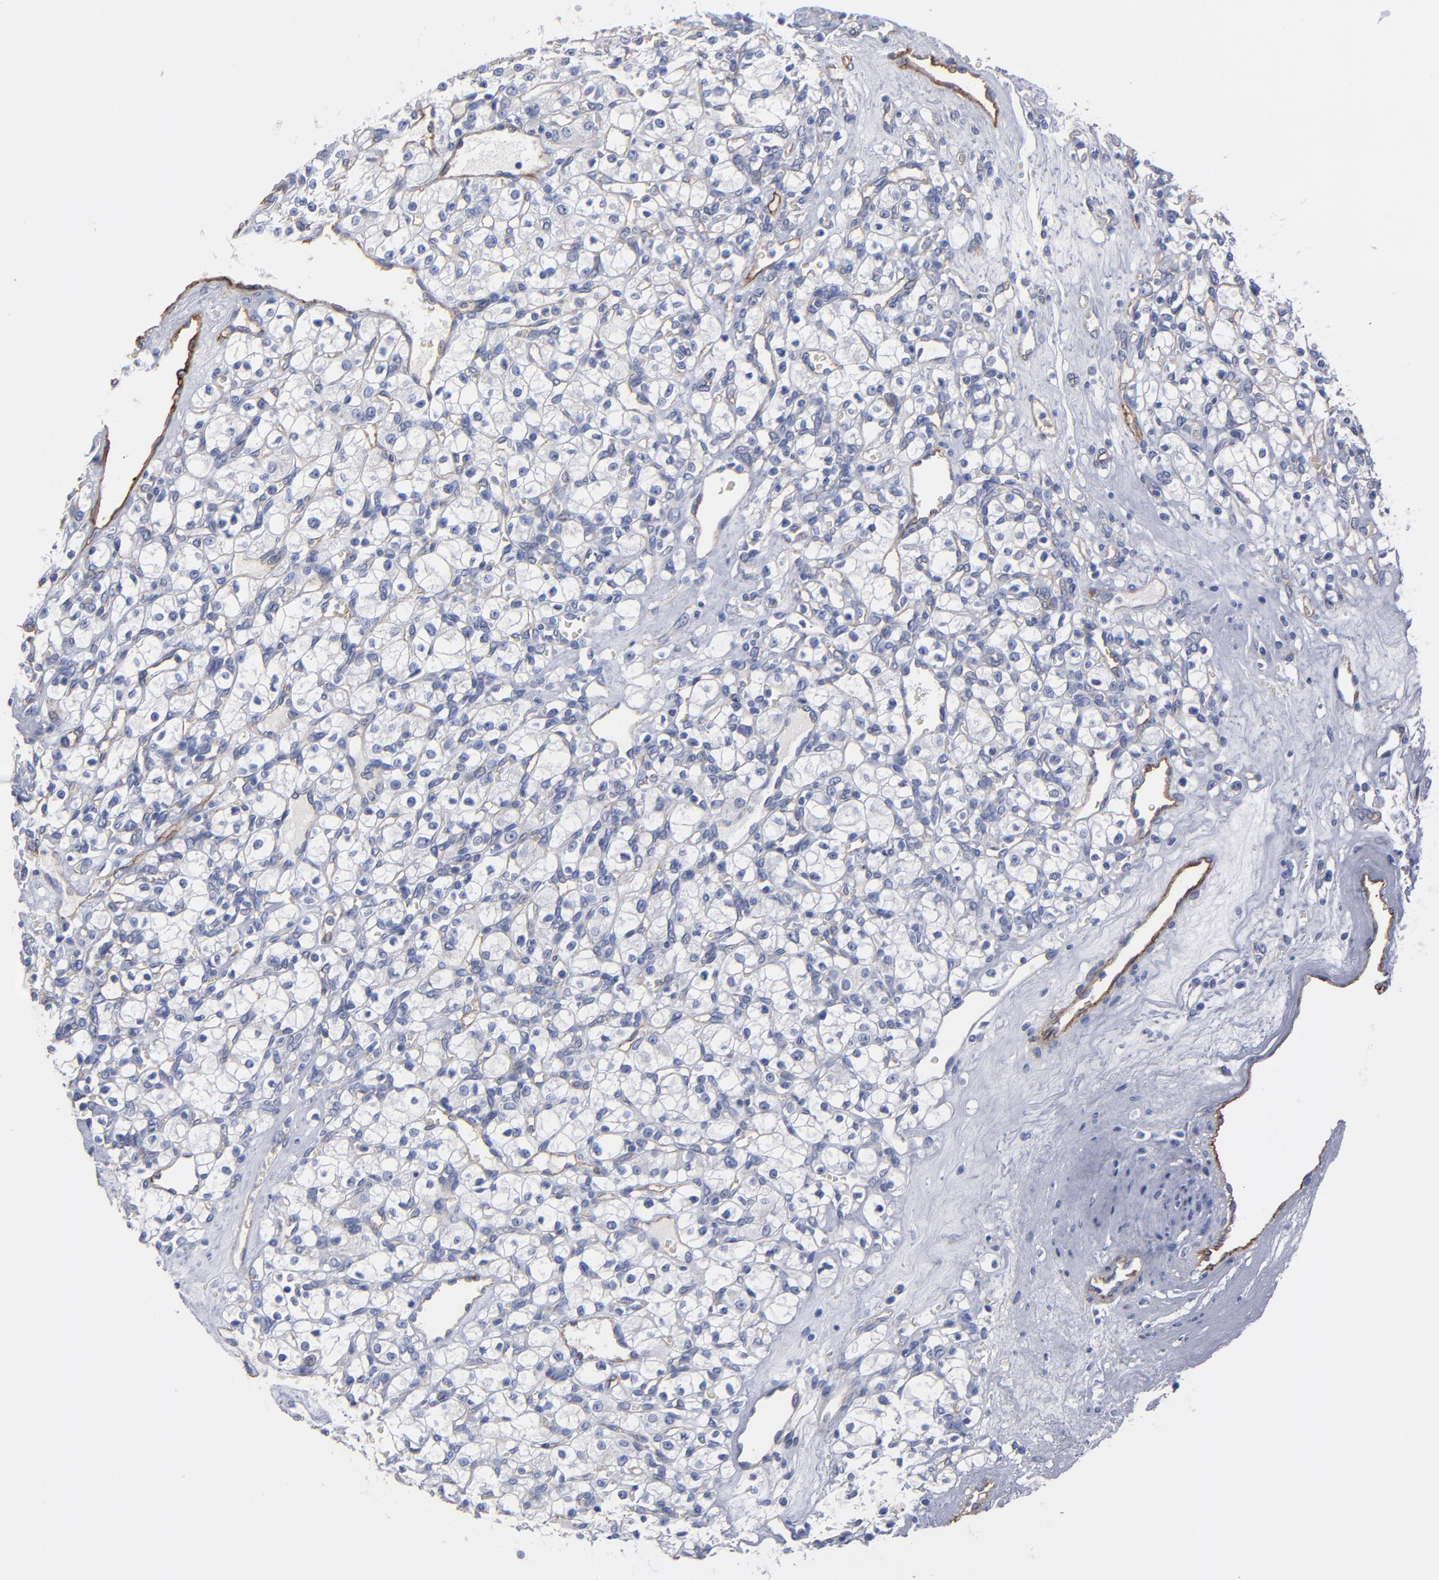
{"staining": {"intensity": "negative", "quantity": "none", "location": "none"}, "tissue": "renal cancer", "cell_type": "Tumor cells", "image_type": "cancer", "snomed": [{"axis": "morphology", "description": "Adenocarcinoma, NOS"}, {"axis": "topography", "description": "Kidney"}], "caption": "Protein analysis of renal cancer reveals no significant expression in tumor cells. Nuclei are stained in blue.", "gene": "TM4SF1", "patient": {"sex": "female", "age": 62}}